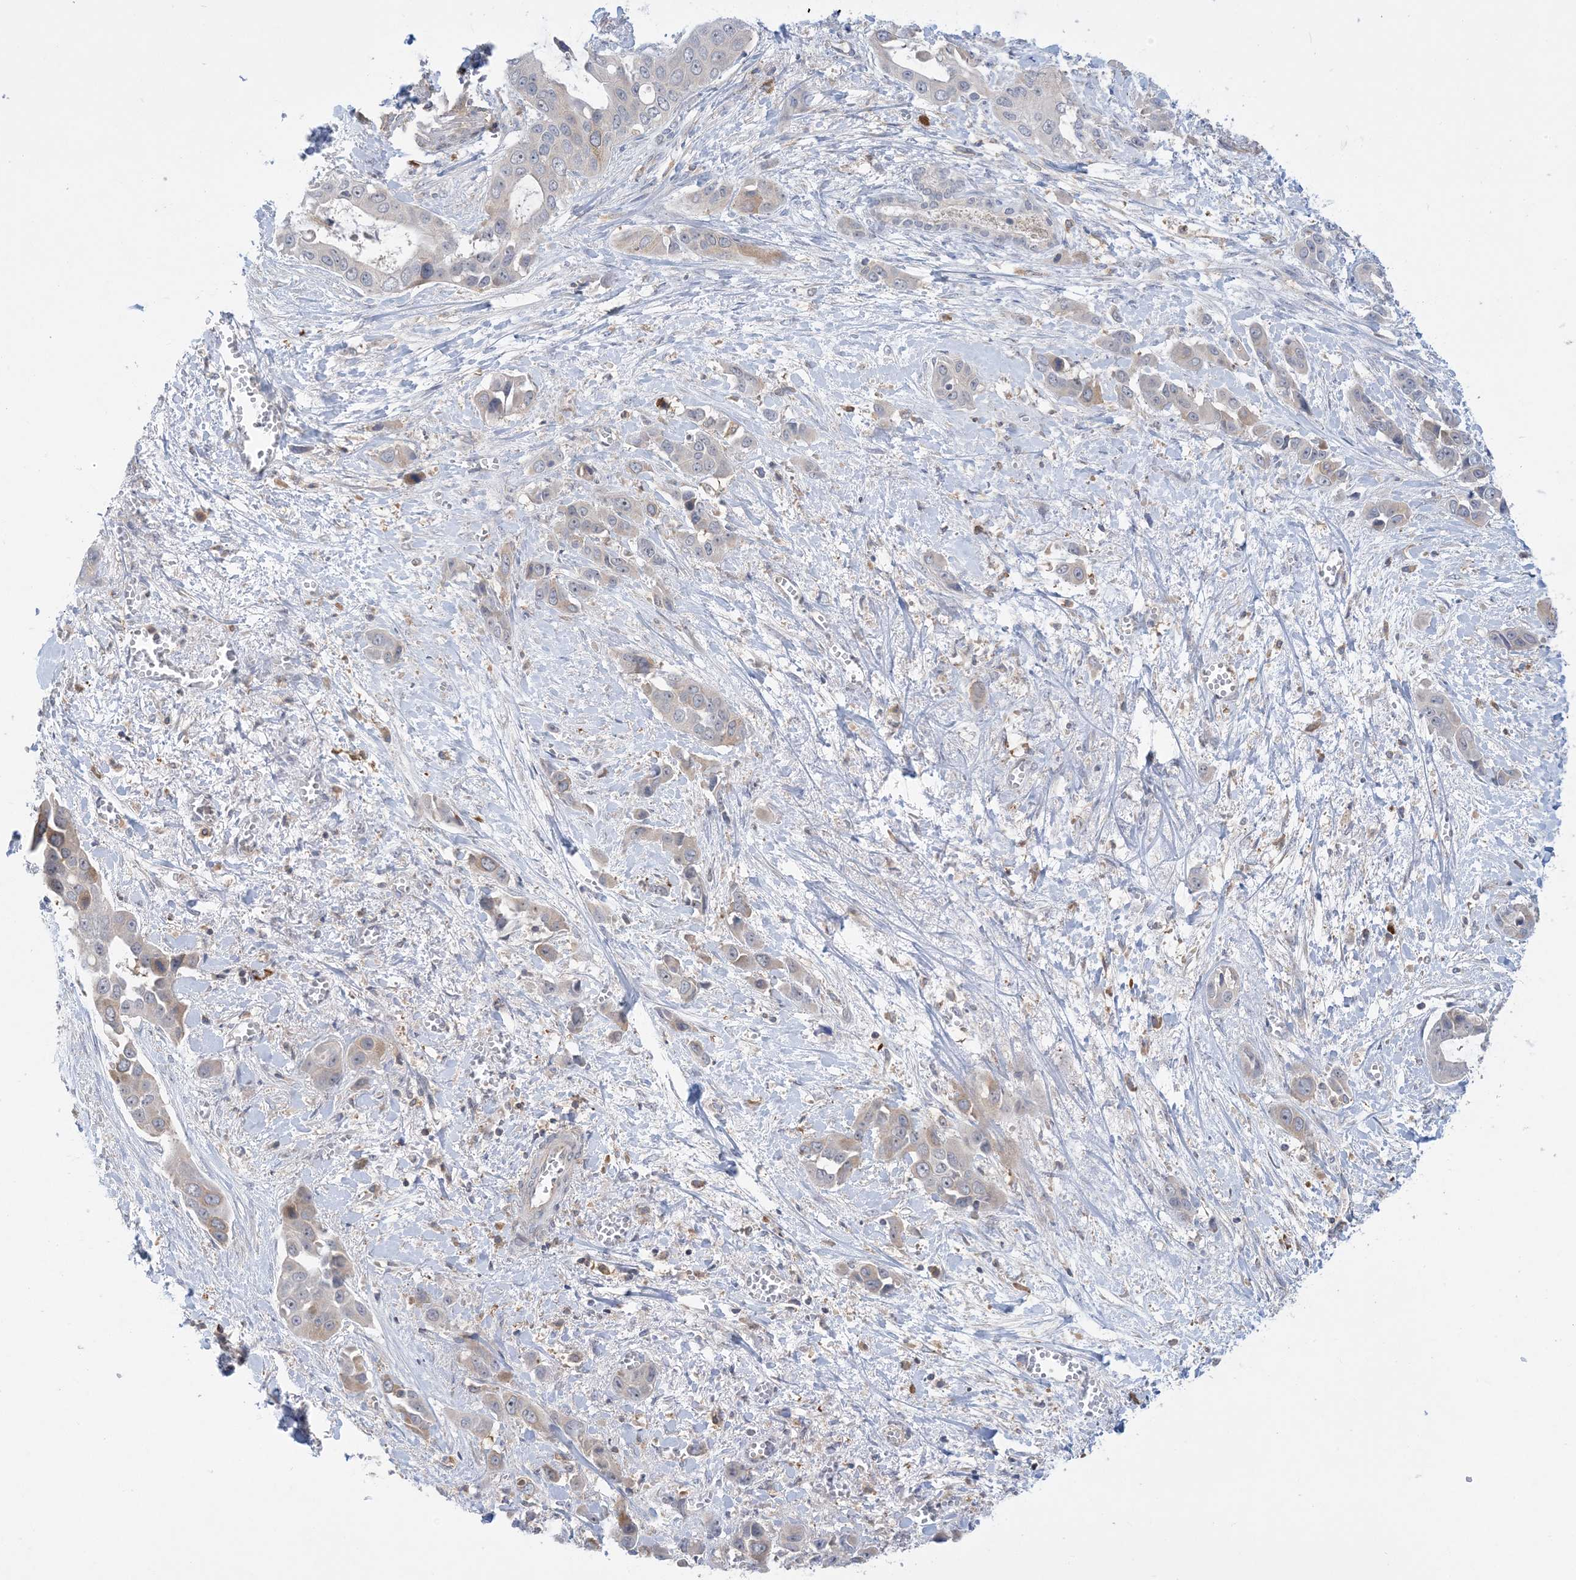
{"staining": {"intensity": "moderate", "quantity": "<25%", "location": "cytoplasmic/membranous"}, "tissue": "liver cancer", "cell_type": "Tumor cells", "image_type": "cancer", "snomed": [{"axis": "morphology", "description": "Cholangiocarcinoma"}, {"axis": "topography", "description": "Liver"}], "caption": "Brown immunohistochemical staining in liver cancer (cholangiocarcinoma) demonstrates moderate cytoplasmic/membranous positivity in about <25% of tumor cells. (DAB (3,3'-diaminobenzidine) IHC with brightfield microscopy, high magnification).", "gene": "AOC1", "patient": {"sex": "female", "age": 52}}